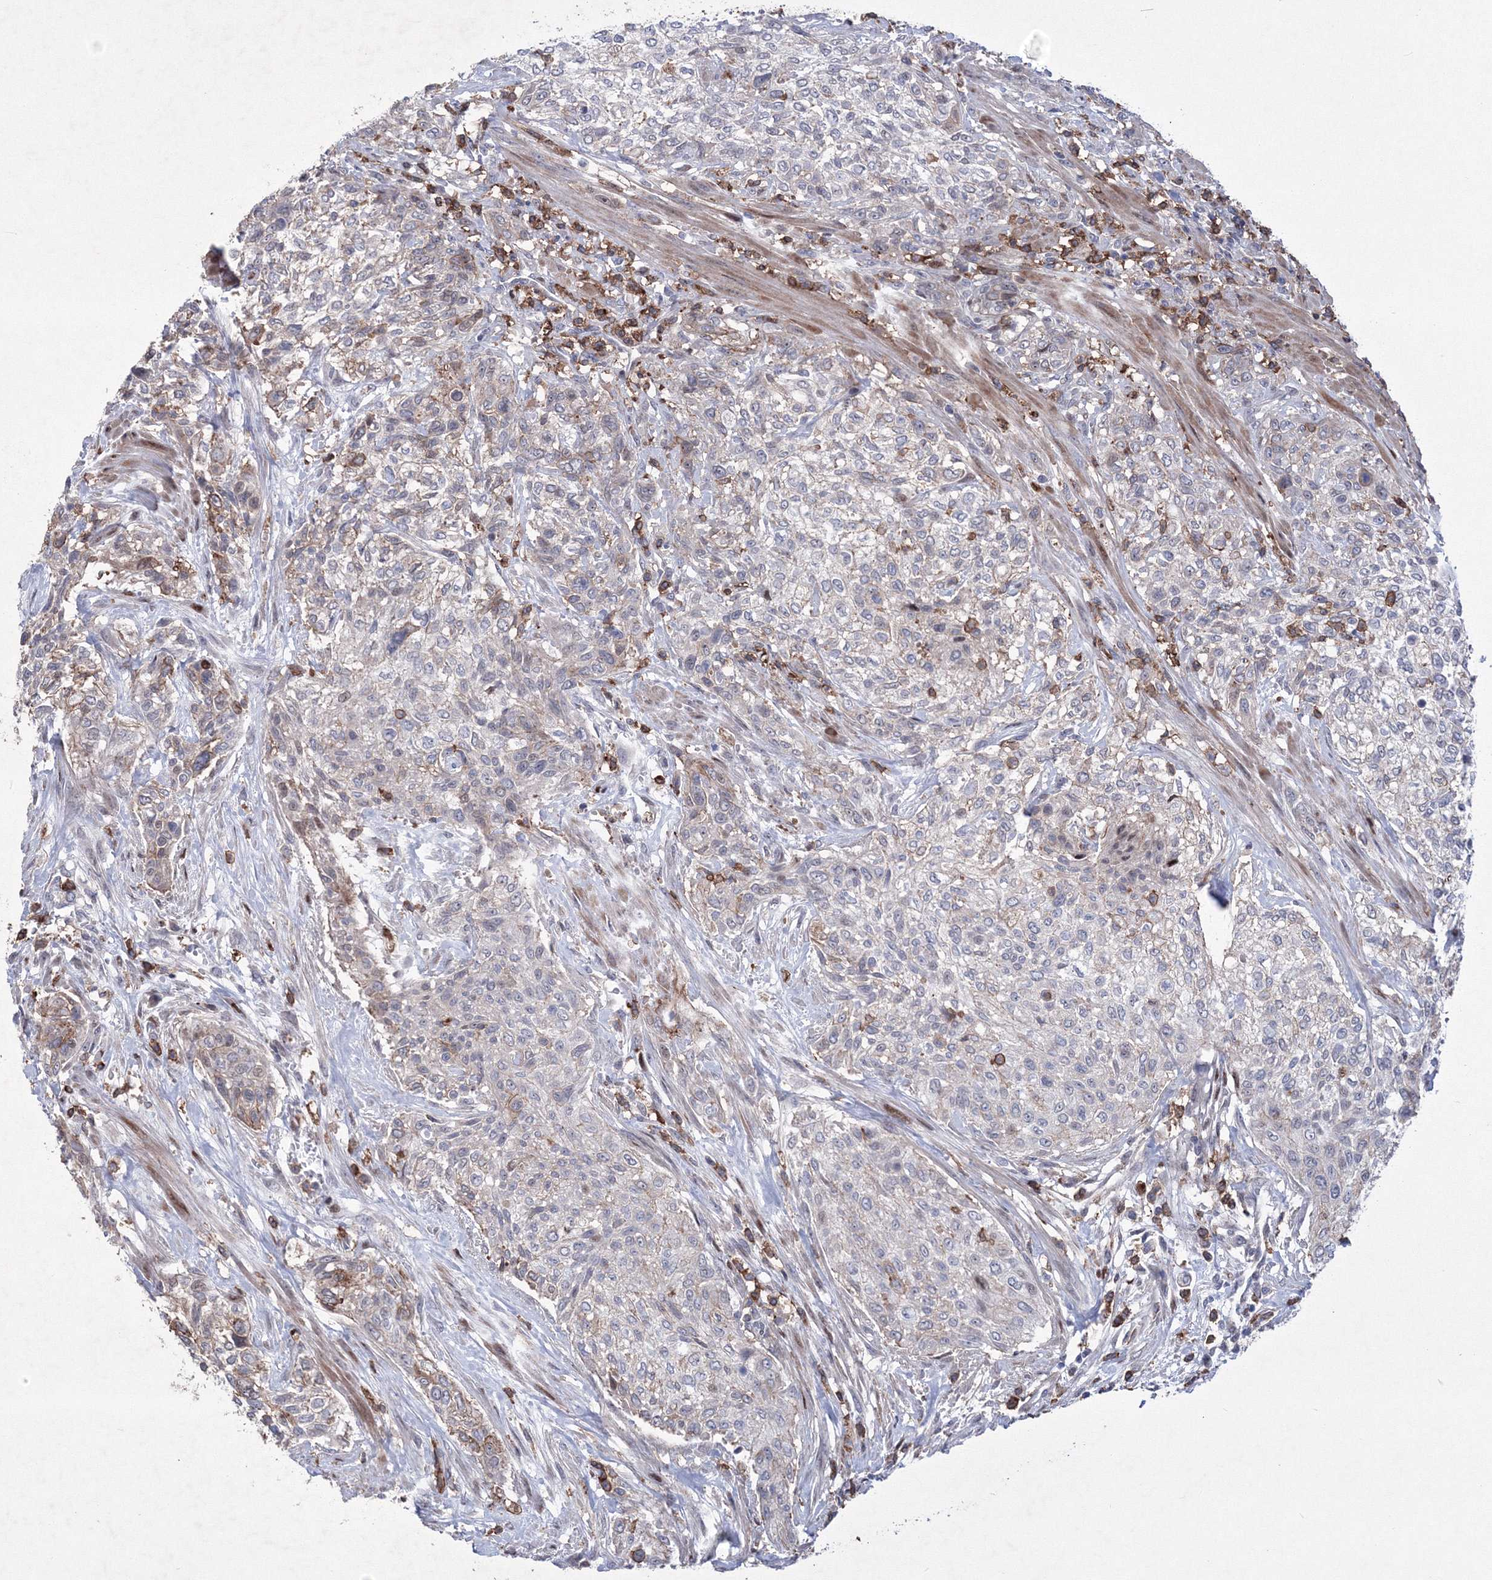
{"staining": {"intensity": "moderate", "quantity": "<25%", "location": "cytoplasmic/membranous,nuclear"}, "tissue": "urothelial cancer", "cell_type": "Tumor cells", "image_type": "cancer", "snomed": [{"axis": "morphology", "description": "Normal tissue, NOS"}, {"axis": "morphology", "description": "Urothelial carcinoma, NOS"}, {"axis": "topography", "description": "Urinary bladder"}, {"axis": "topography", "description": "Peripheral nerve tissue"}], "caption": "Urothelial cancer was stained to show a protein in brown. There is low levels of moderate cytoplasmic/membranous and nuclear staining in about <25% of tumor cells.", "gene": "RNPEPL1", "patient": {"sex": "male", "age": 35}}